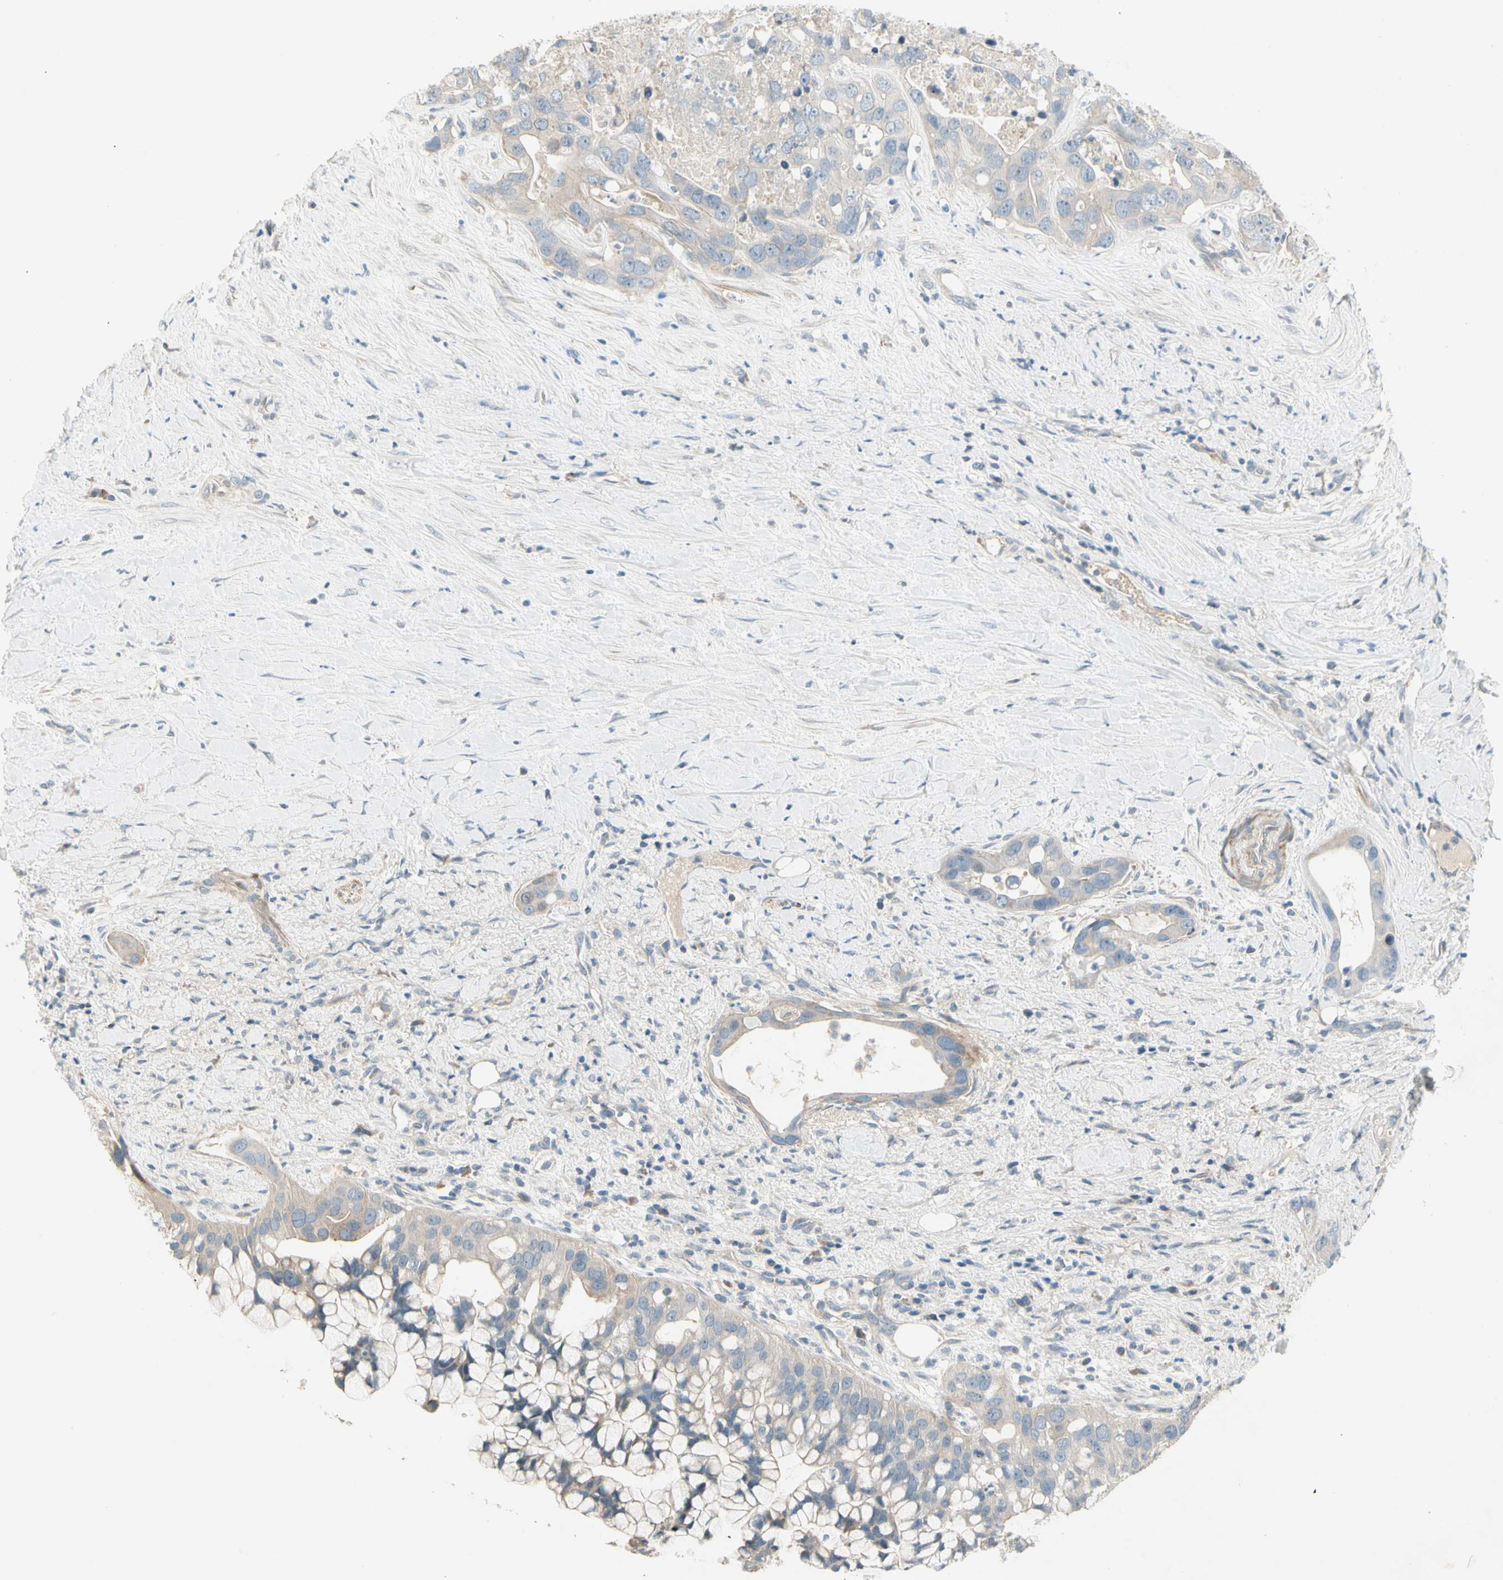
{"staining": {"intensity": "weak", "quantity": "<25%", "location": "cytoplasmic/membranous"}, "tissue": "liver cancer", "cell_type": "Tumor cells", "image_type": "cancer", "snomed": [{"axis": "morphology", "description": "Cholangiocarcinoma"}, {"axis": "topography", "description": "Liver"}], "caption": "High power microscopy image of an IHC photomicrograph of liver cholangiocarcinoma, revealing no significant positivity in tumor cells.", "gene": "ADGRA3", "patient": {"sex": "female", "age": 65}}